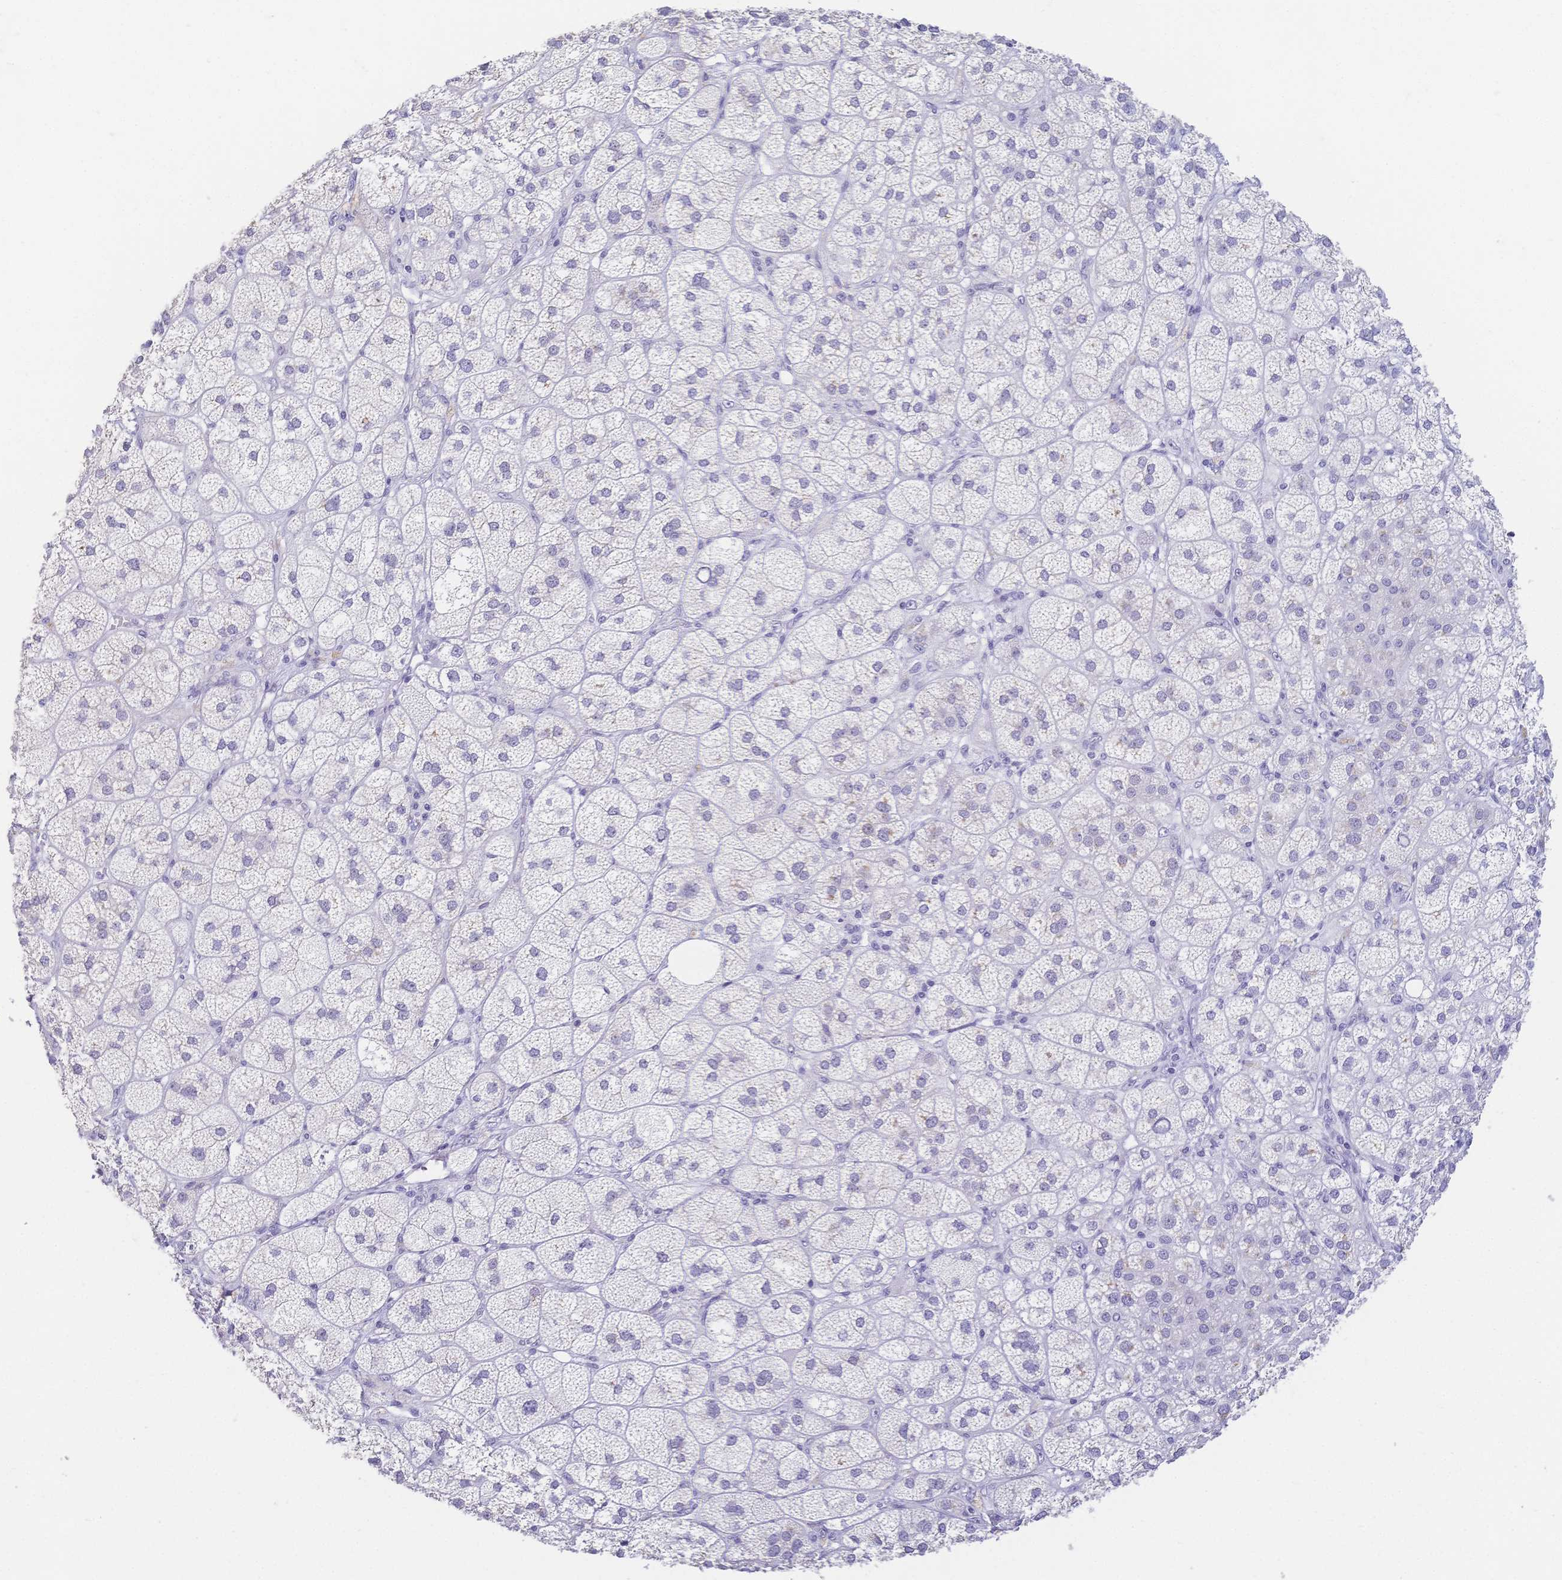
{"staining": {"intensity": "negative", "quantity": "none", "location": "none"}, "tissue": "adrenal gland", "cell_type": "Glandular cells", "image_type": "normal", "snomed": [{"axis": "morphology", "description": "Normal tissue, NOS"}, {"axis": "topography", "description": "Adrenal gland"}], "caption": "This is a micrograph of immunohistochemistry staining of benign adrenal gland, which shows no positivity in glandular cells.", "gene": "CR2", "patient": {"sex": "female", "age": 60}}